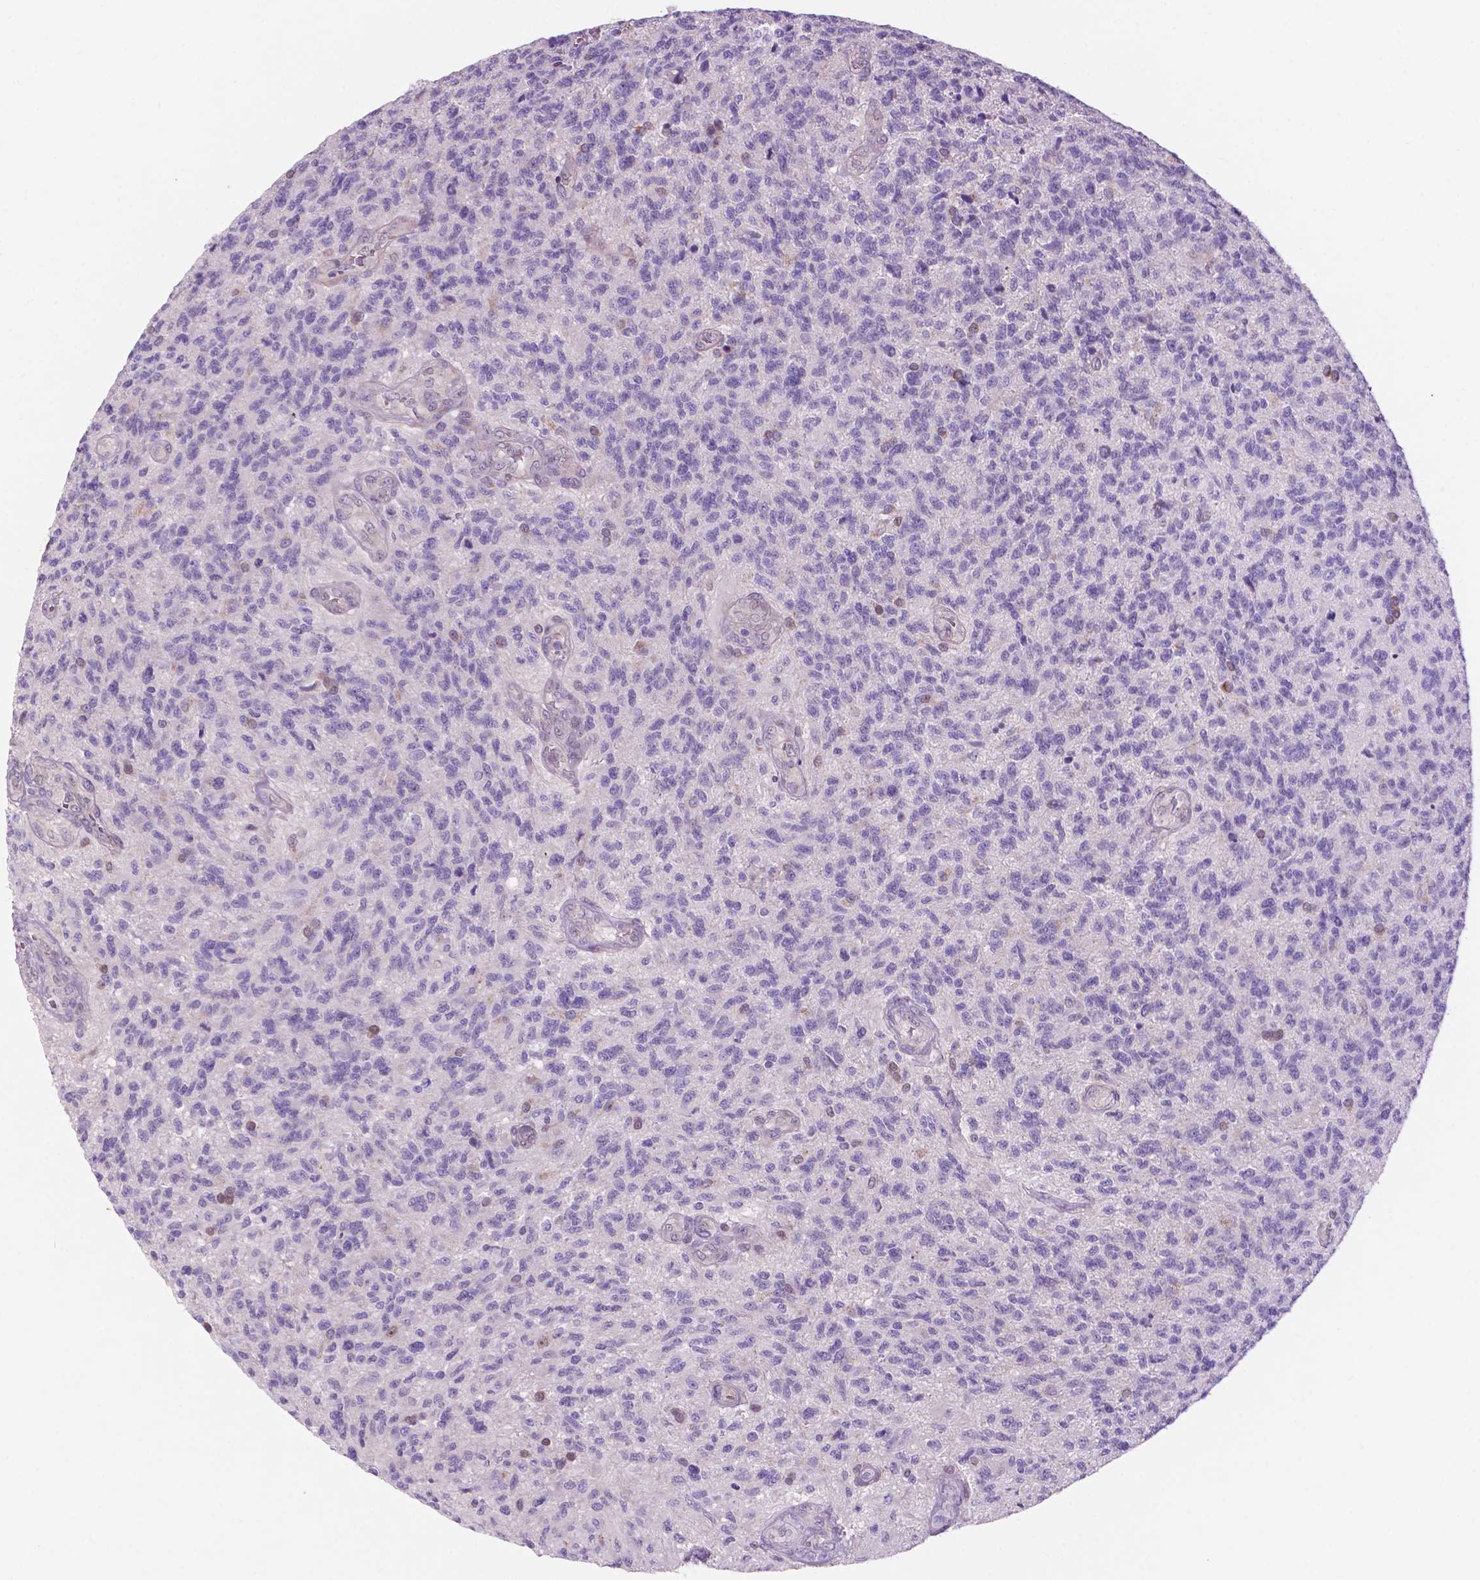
{"staining": {"intensity": "negative", "quantity": "none", "location": "none"}, "tissue": "glioma", "cell_type": "Tumor cells", "image_type": "cancer", "snomed": [{"axis": "morphology", "description": "Glioma, malignant, High grade"}, {"axis": "topography", "description": "Brain"}], "caption": "Immunohistochemistry histopathology image of glioma stained for a protein (brown), which reveals no expression in tumor cells.", "gene": "FAM50B", "patient": {"sex": "male", "age": 56}}